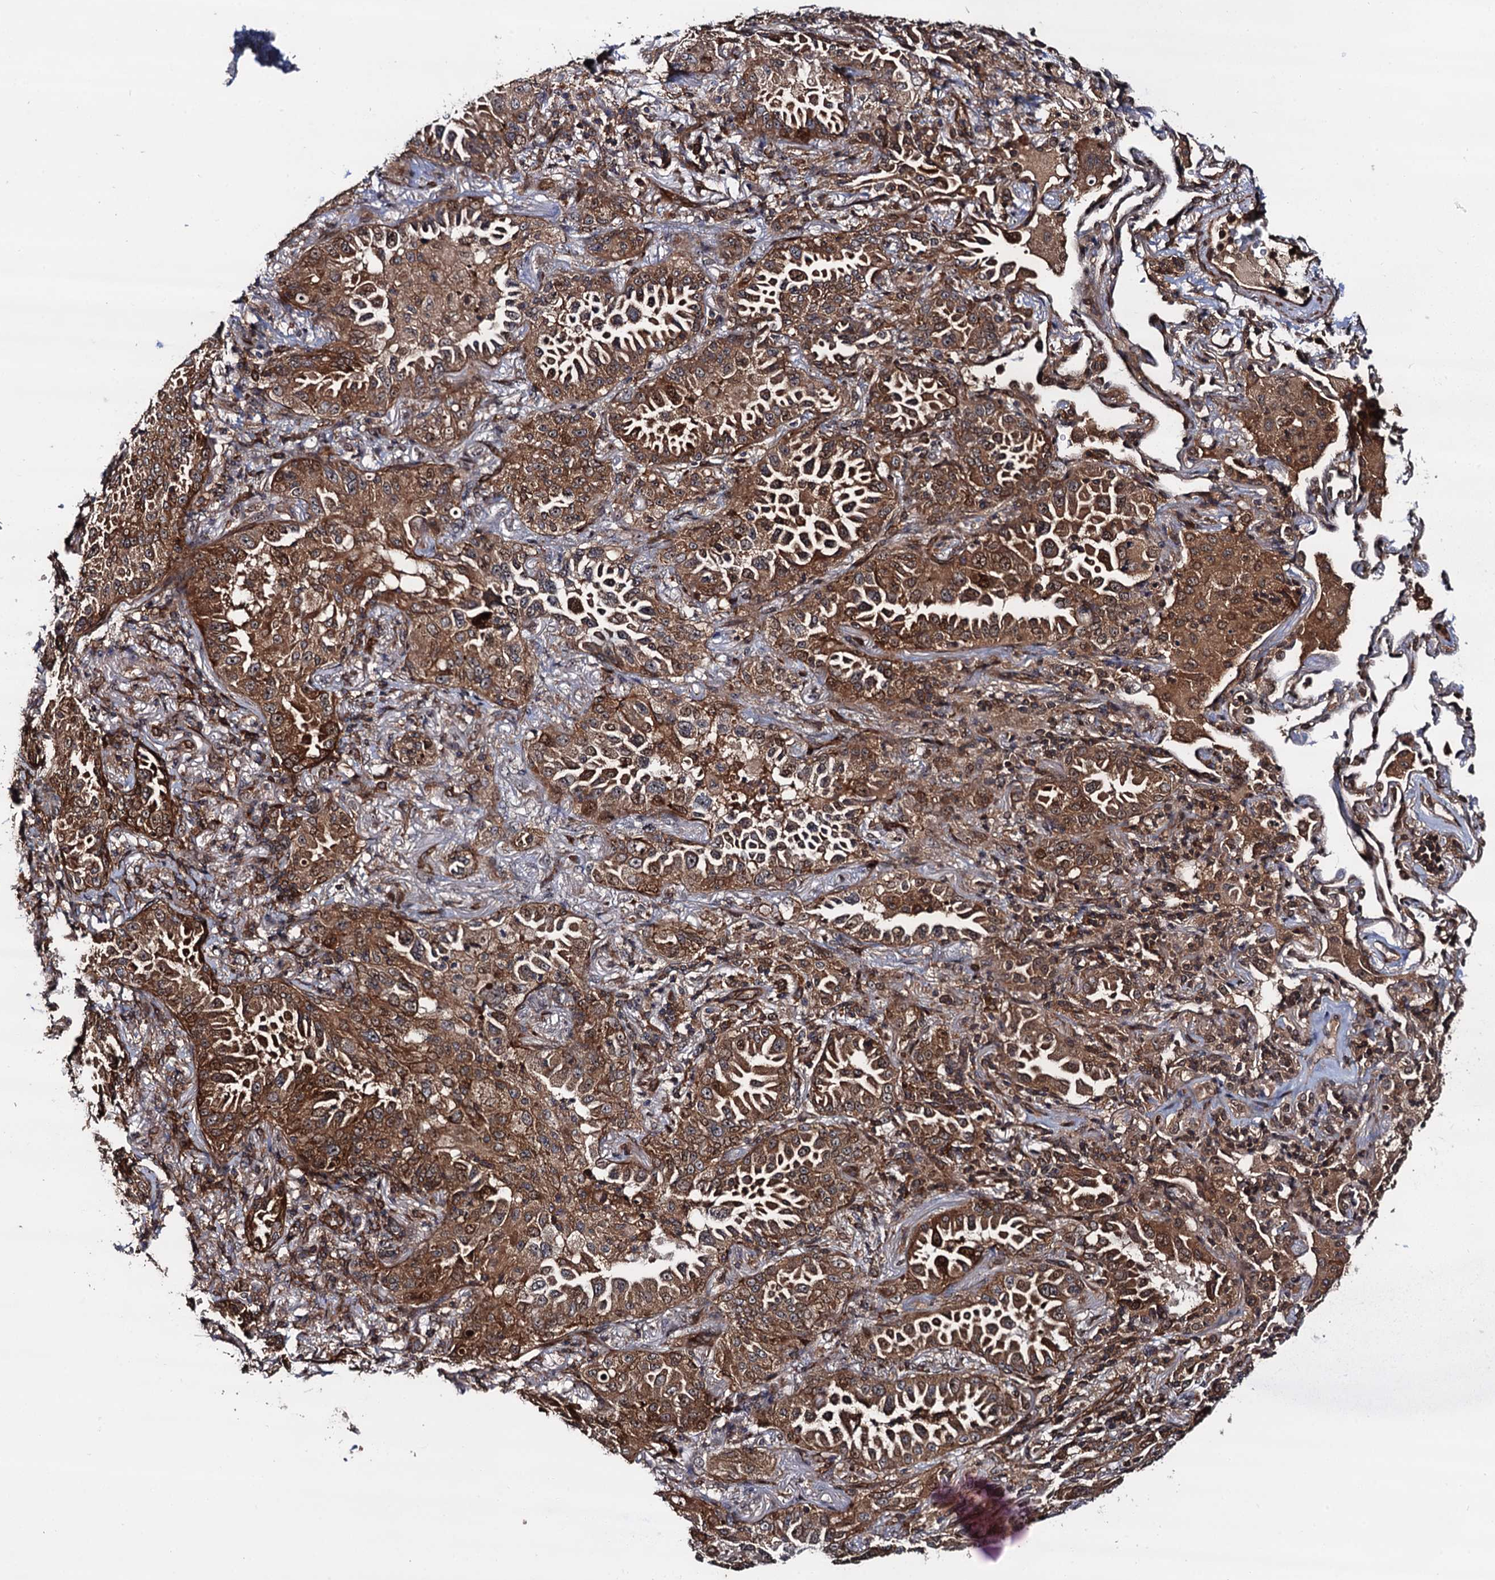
{"staining": {"intensity": "moderate", "quantity": ">75%", "location": "cytoplasmic/membranous"}, "tissue": "lung cancer", "cell_type": "Tumor cells", "image_type": "cancer", "snomed": [{"axis": "morphology", "description": "Adenocarcinoma, NOS"}, {"axis": "topography", "description": "Lung"}], "caption": "An image of lung cancer stained for a protein exhibits moderate cytoplasmic/membranous brown staining in tumor cells.", "gene": "BORA", "patient": {"sex": "female", "age": 69}}